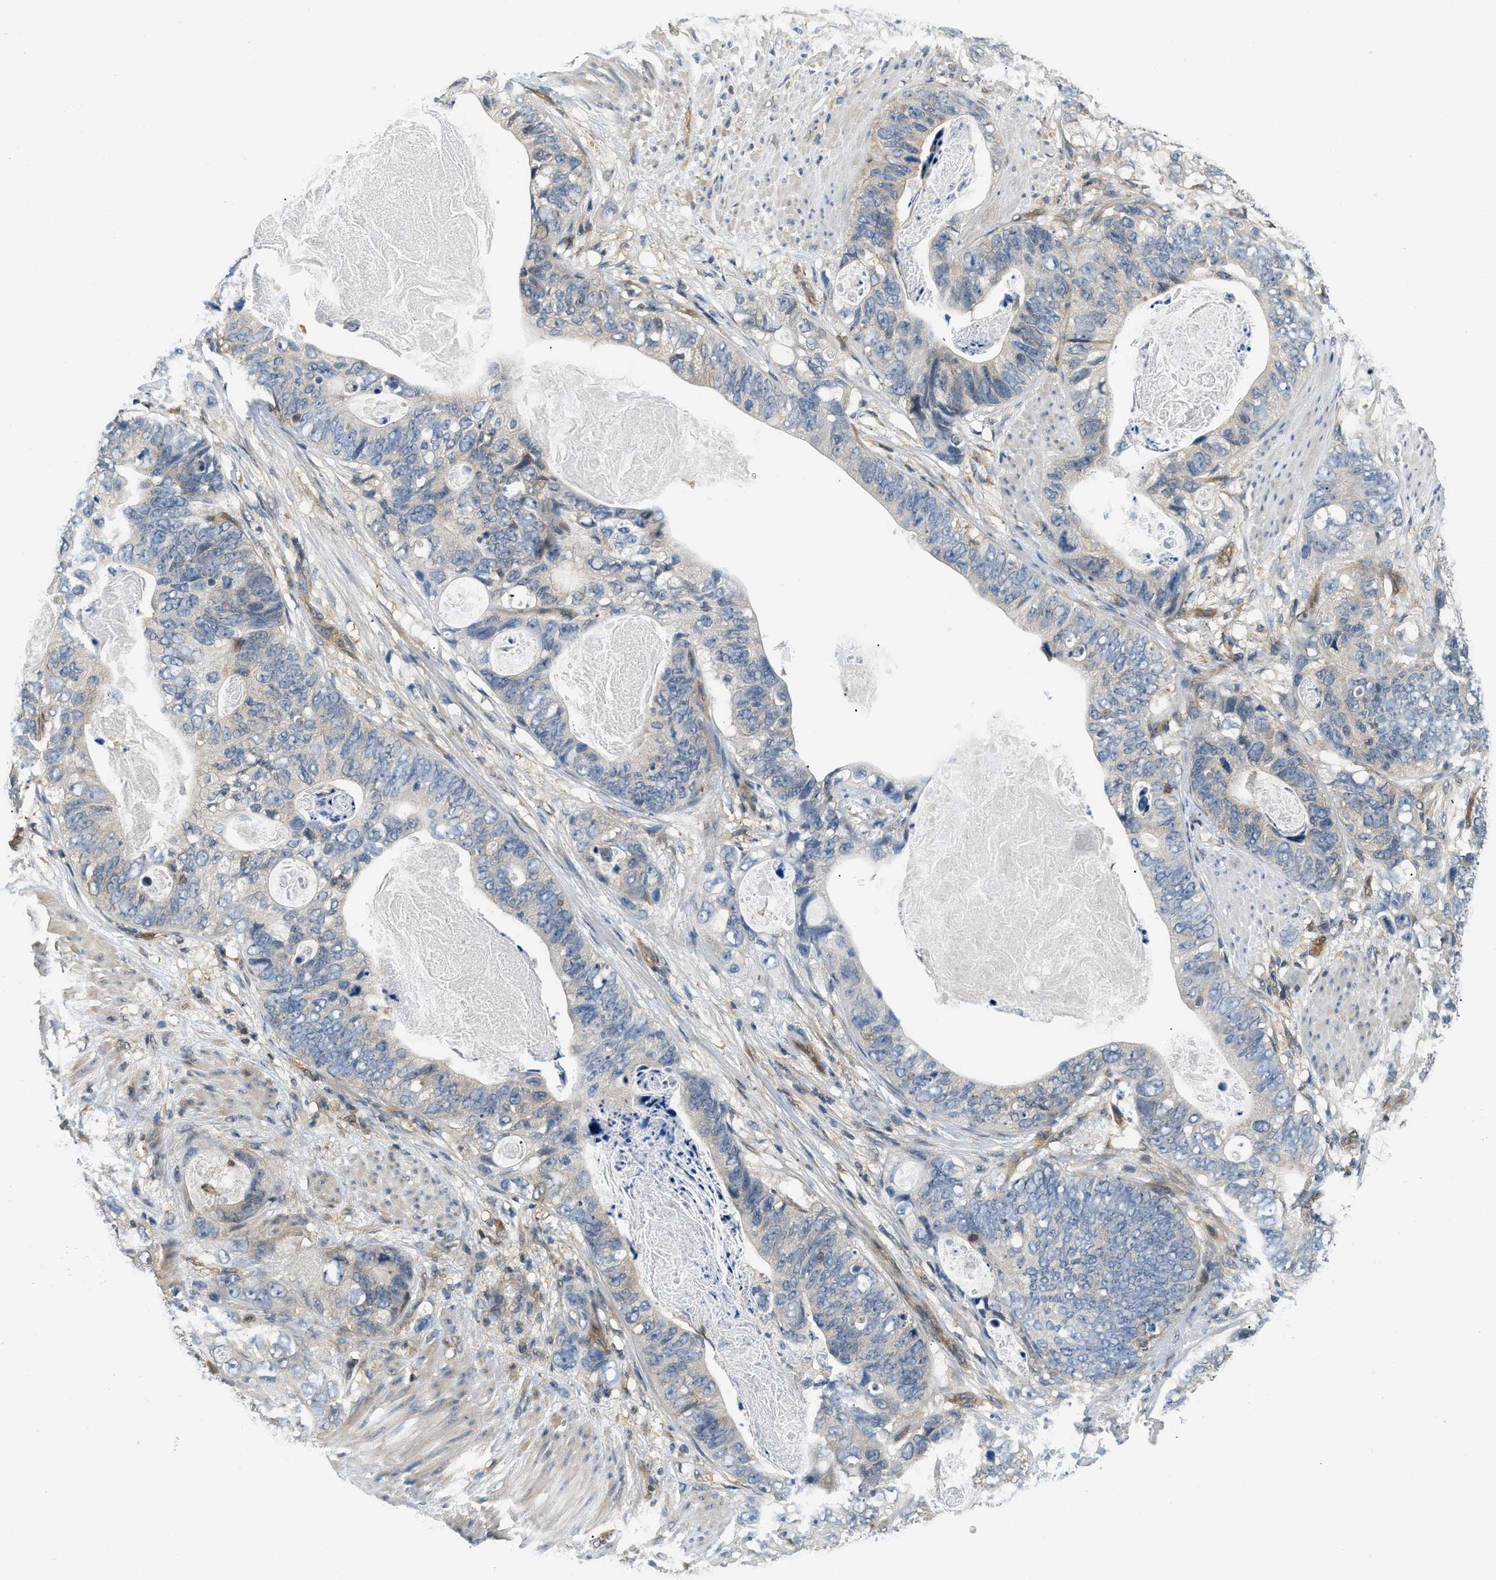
{"staining": {"intensity": "weak", "quantity": "<25%", "location": "cytoplasmic/membranous"}, "tissue": "stomach cancer", "cell_type": "Tumor cells", "image_type": "cancer", "snomed": [{"axis": "morphology", "description": "Adenocarcinoma, NOS"}, {"axis": "topography", "description": "Stomach"}], "caption": "High power microscopy photomicrograph of an immunohistochemistry image of stomach cancer, revealing no significant expression in tumor cells.", "gene": "EIF4EBP2", "patient": {"sex": "female", "age": 89}}